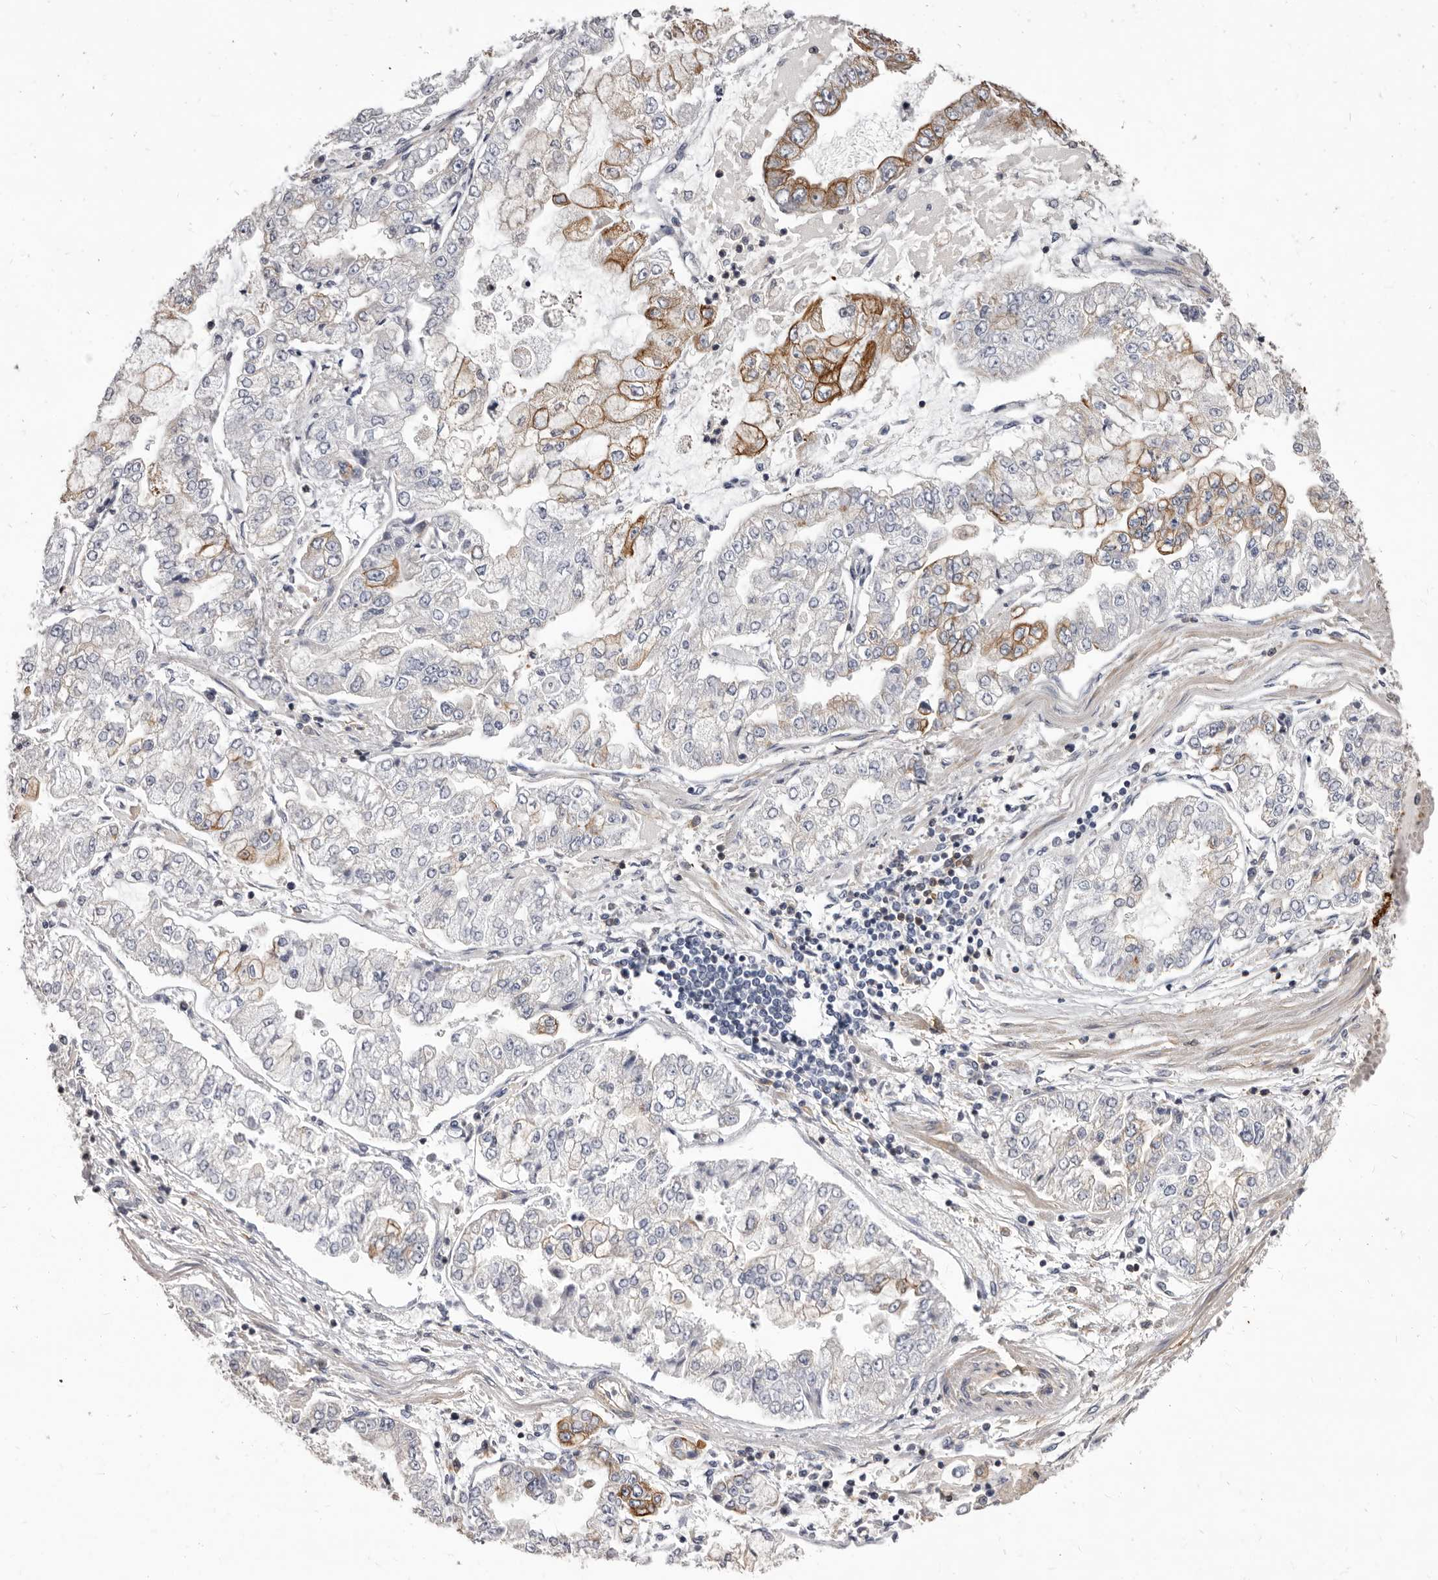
{"staining": {"intensity": "moderate", "quantity": "<25%", "location": "cytoplasmic/membranous"}, "tissue": "stomach cancer", "cell_type": "Tumor cells", "image_type": "cancer", "snomed": [{"axis": "morphology", "description": "Adenocarcinoma, NOS"}, {"axis": "topography", "description": "Stomach"}], "caption": "Immunohistochemistry (IHC) histopathology image of neoplastic tissue: human adenocarcinoma (stomach) stained using immunohistochemistry demonstrates low levels of moderate protein expression localized specifically in the cytoplasmic/membranous of tumor cells, appearing as a cytoplasmic/membranous brown color.", "gene": "NIBAN1", "patient": {"sex": "male", "age": 76}}